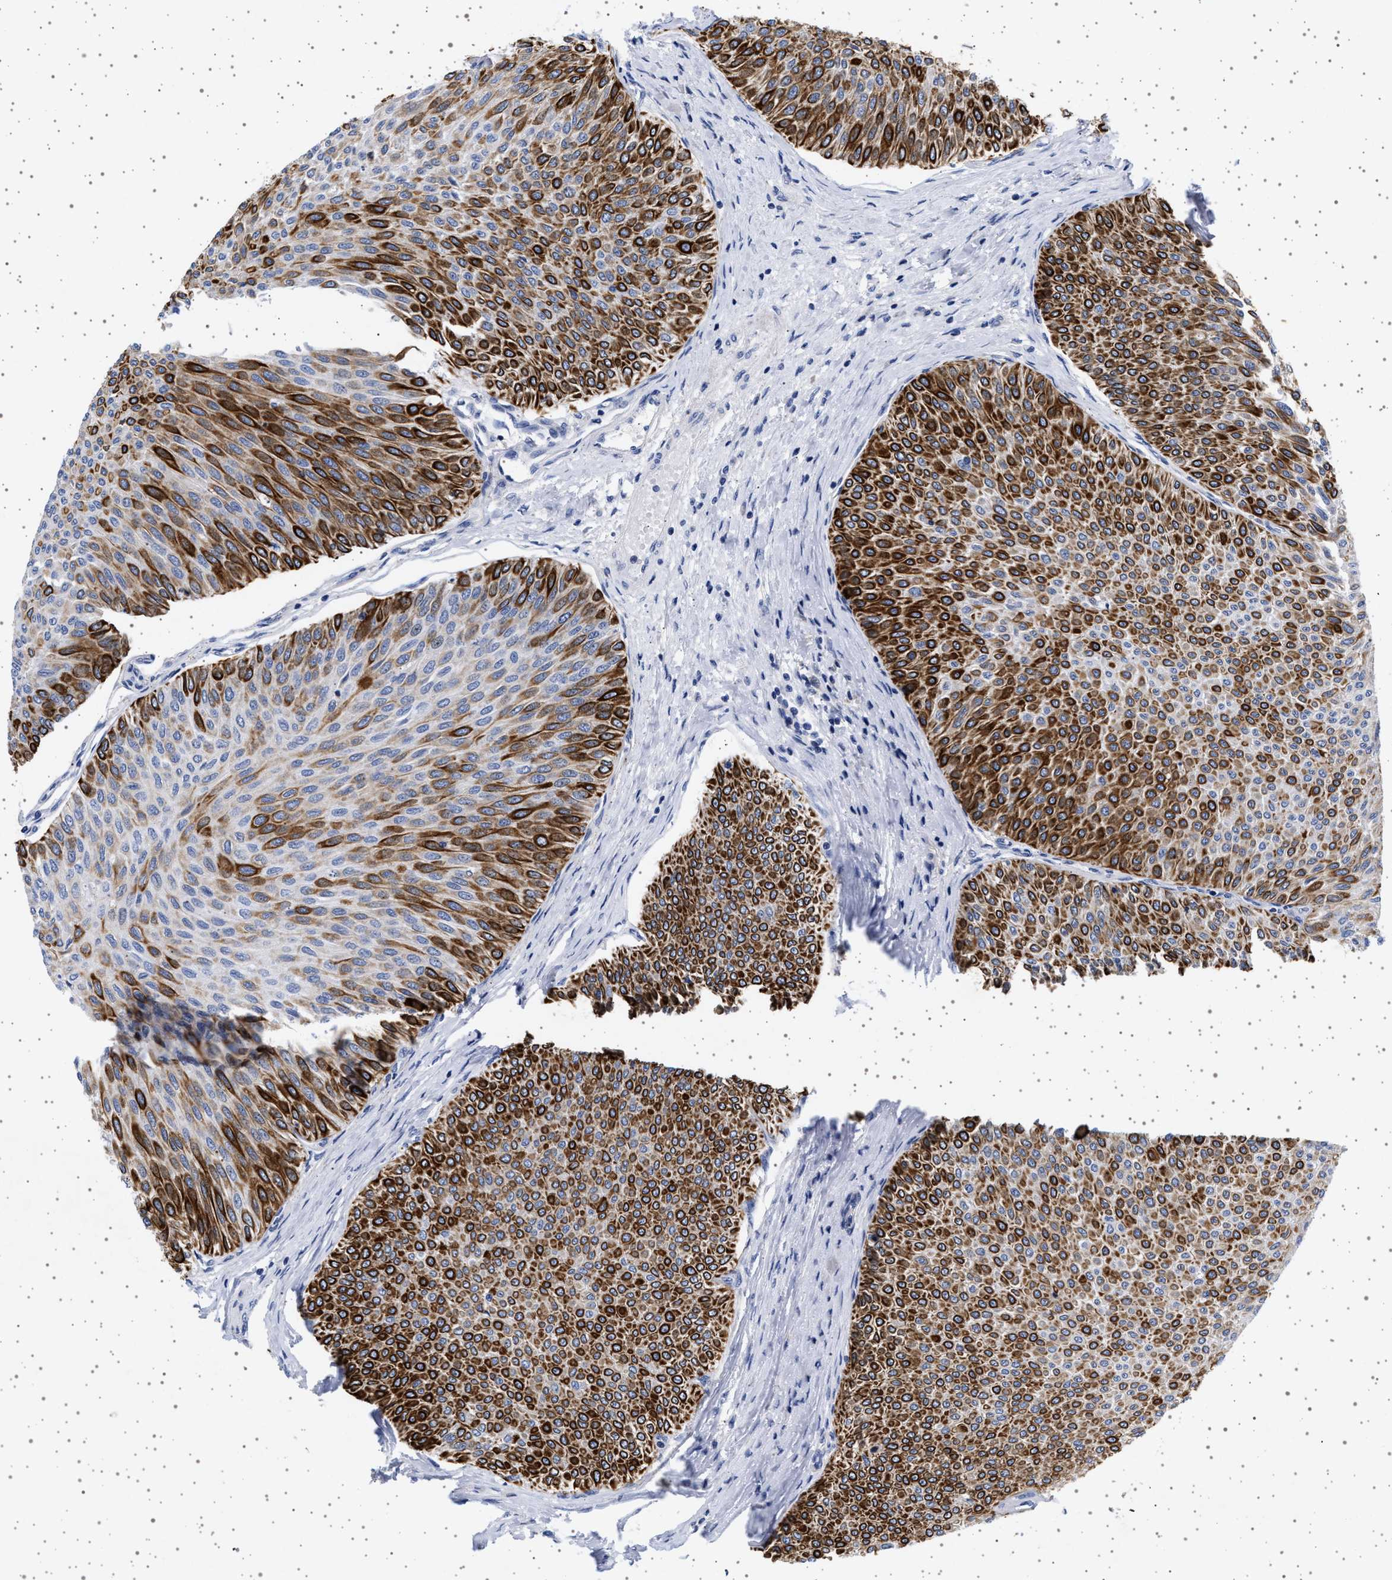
{"staining": {"intensity": "strong", "quantity": ">75%", "location": "cytoplasmic/membranous"}, "tissue": "urothelial cancer", "cell_type": "Tumor cells", "image_type": "cancer", "snomed": [{"axis": "morphology", "description": "Urothelial carcinoma, Low grade"}, {"axis": "topography", "description": "Urinary bladder"}], "caption": "A photomicrograph of low-grade urothelial carcinoma stained for a protein reveals strong cytoplasmic/membranous brown staining in tumor cells.", "gene": "TRMT10B", "patient": {"sex": "male", "age": 78}}